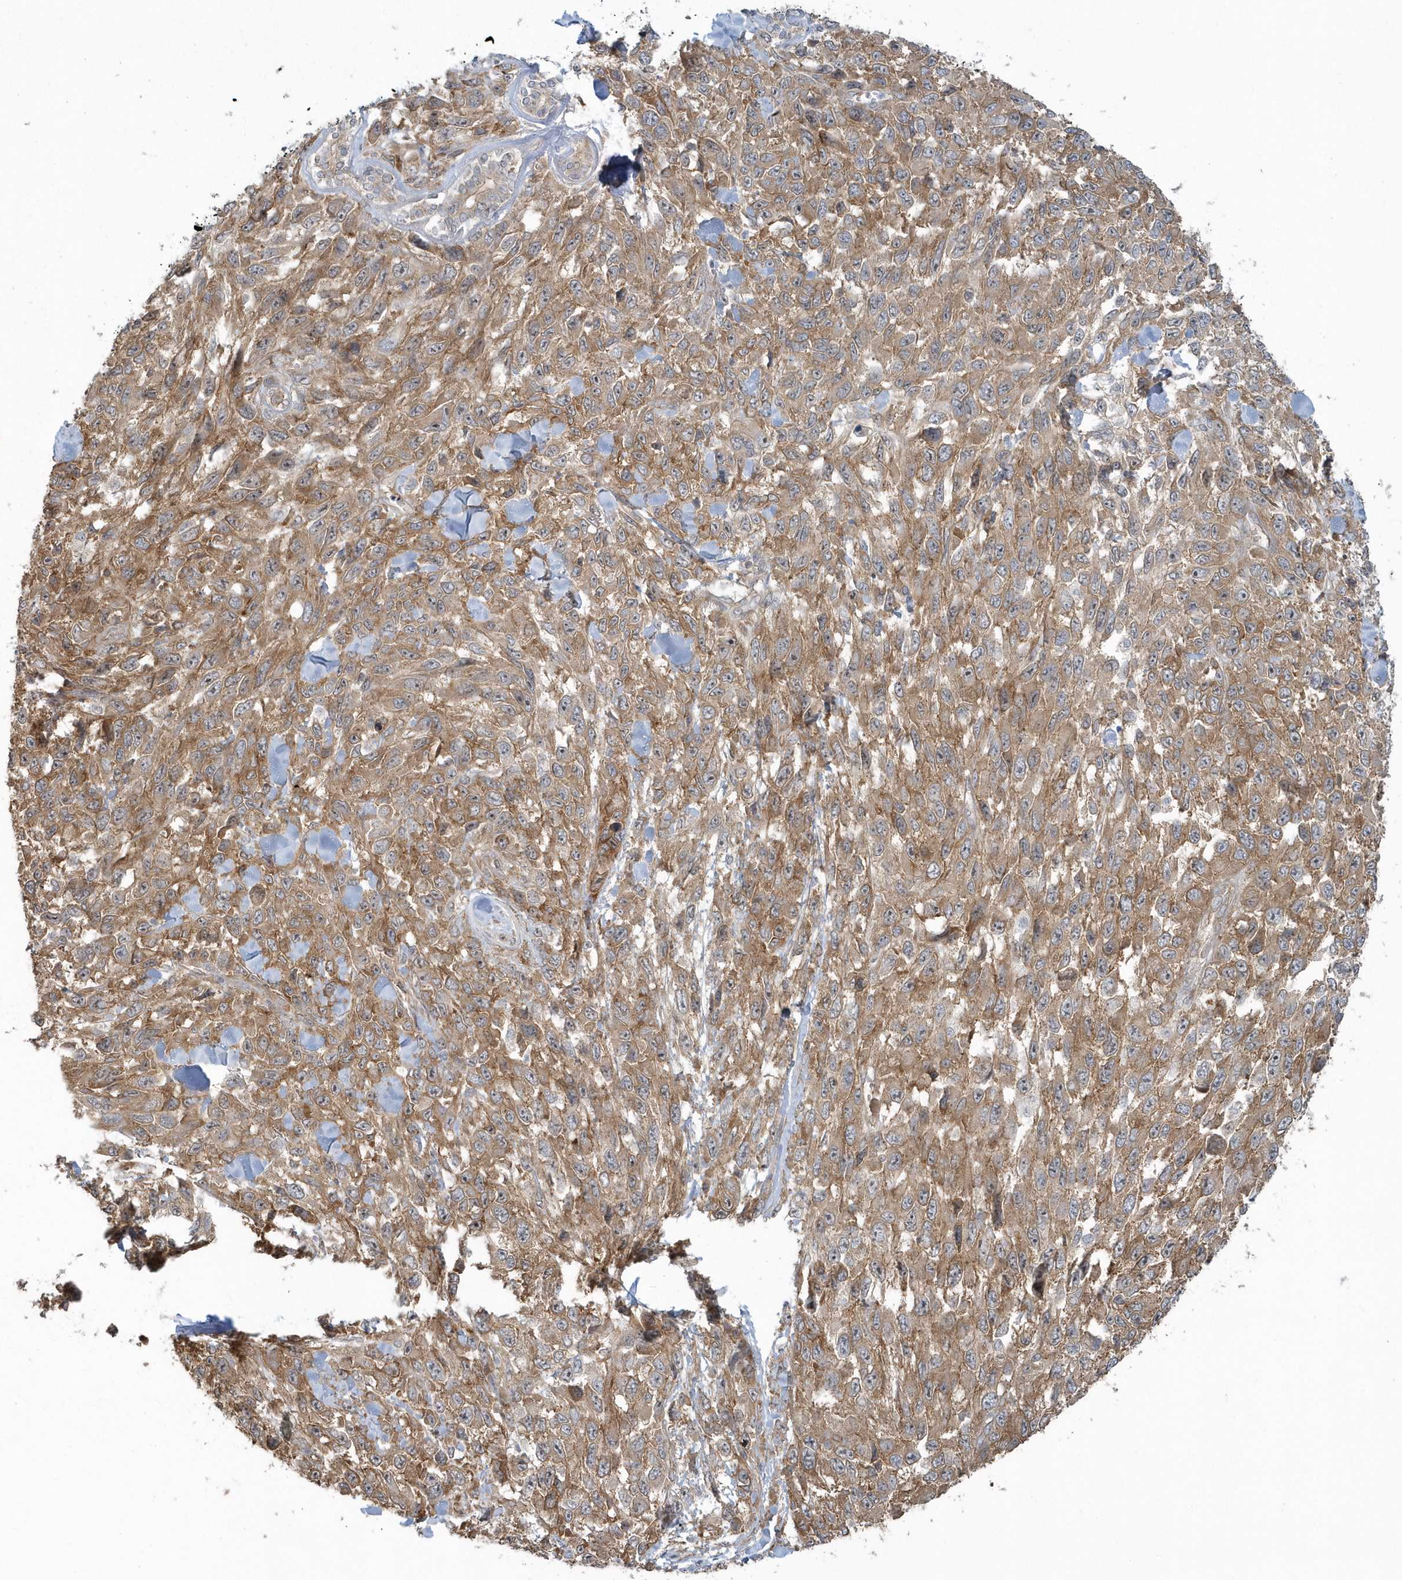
{"staining": {"intensity": "moderate", "quantity": ">75%", "location": "cytoplasmic/membranous"}, "tissue": "melanoma", "cell_type": "Tumor cells", "image_type": "cancer", "snomed": [{"axis": "morphology", "description": "Malignant melanoma, NOS"}, {"axis": "topography", "description": "Skin"}], "caption": "Melanoma was stained to show a protein in brown. There is medium levels of moderate cytoplasmic/membranous expression in about >75% of tumor cells. (DAB (3,3'-diaminobenzidine) IHC, brown staining for protein, blue staining for nuclei).", "gene": "STIM2", "patient": {"sex": "female", "age": 96}}